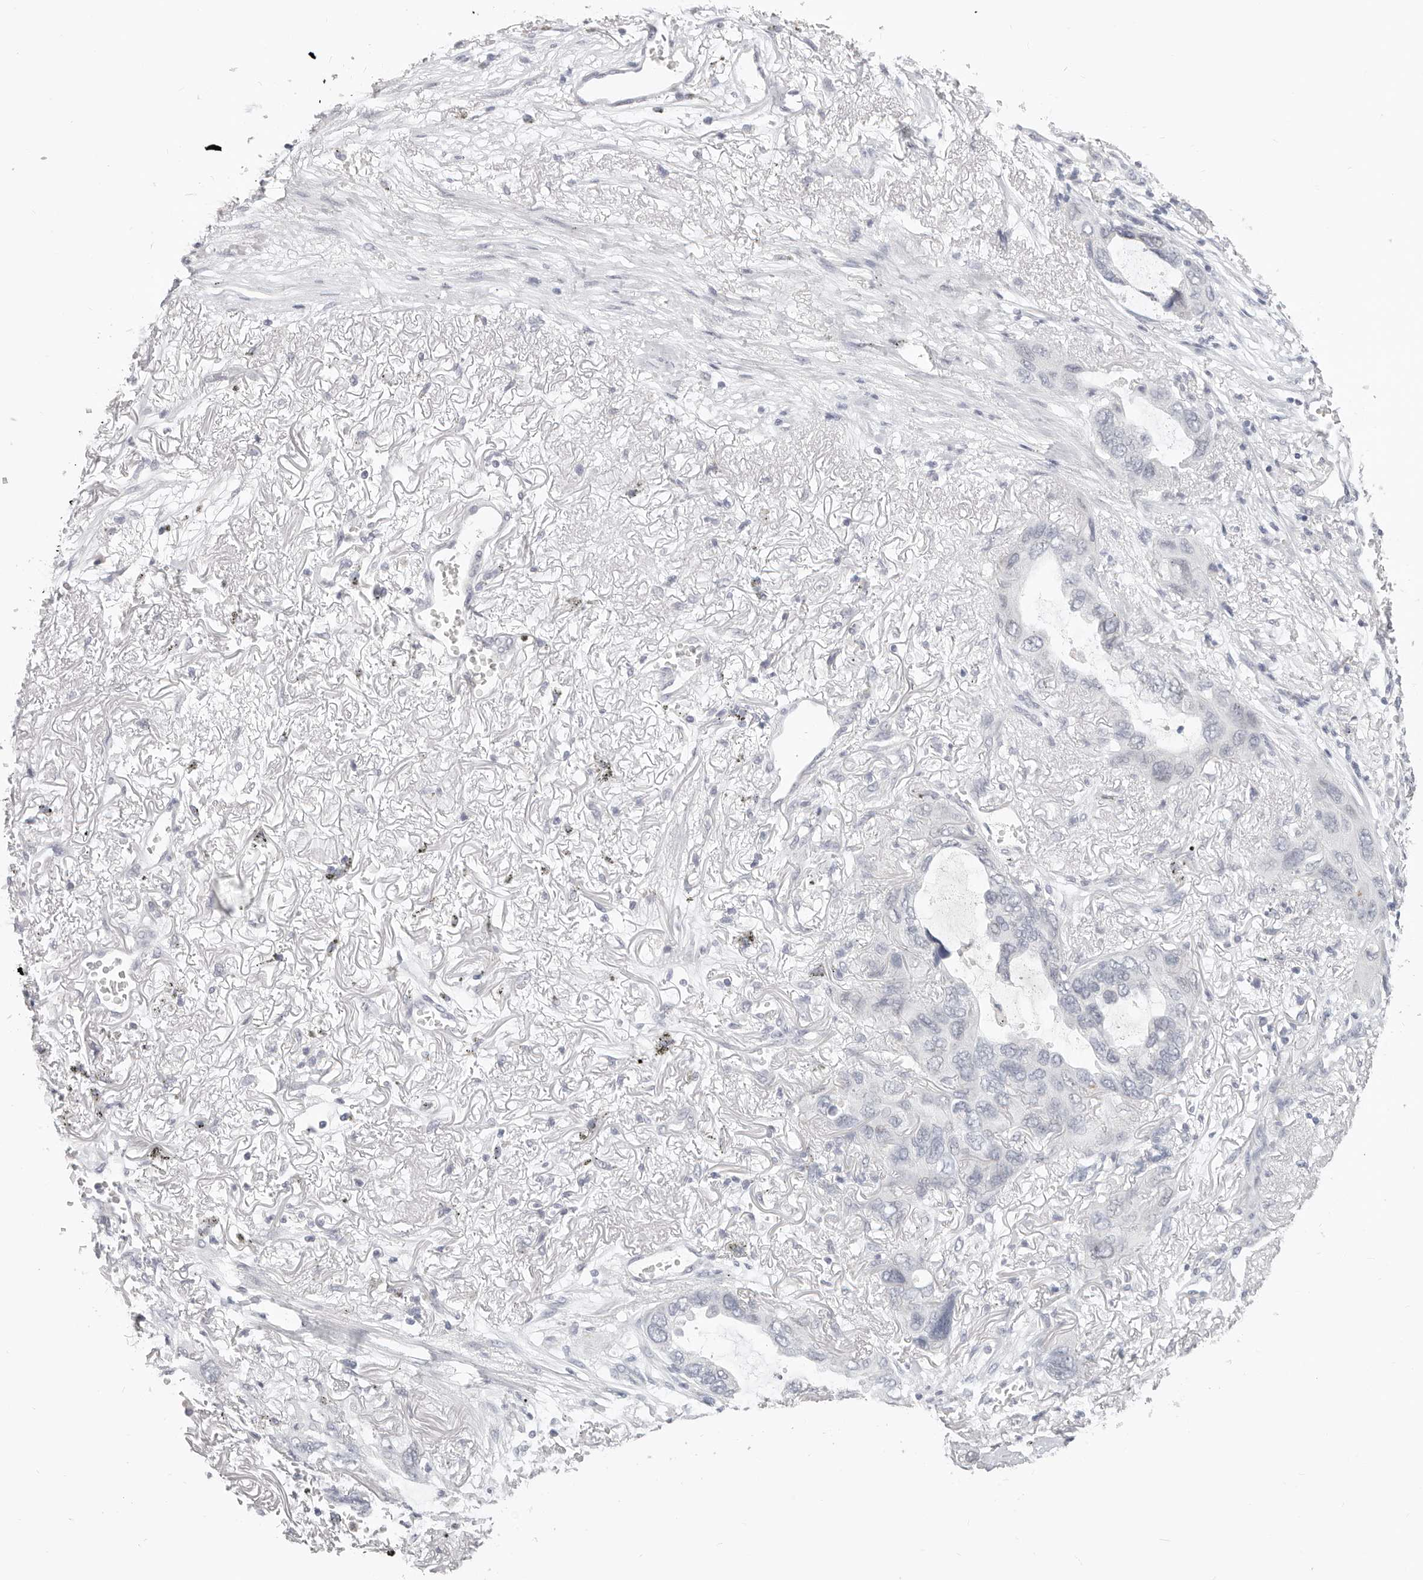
{"staining": {"intensity": "negative", "quantity": "none", "location": "none"}, "tissue": "lung cancer", "cell_type": "Tumor cells", "image_type": "cancer", "snomed": [{"axis": "morphology", "description": "Squamous cell carcinoma, NOS"}, {"axis": "topography", "description": "Lung"}], "caption": "Immunohistochemical staining of human lung squamous cell carcinoma shows no significant staining in tumor cells.", "gene": "ASCL1", "patient": {"sex": "female", "age": 73}}